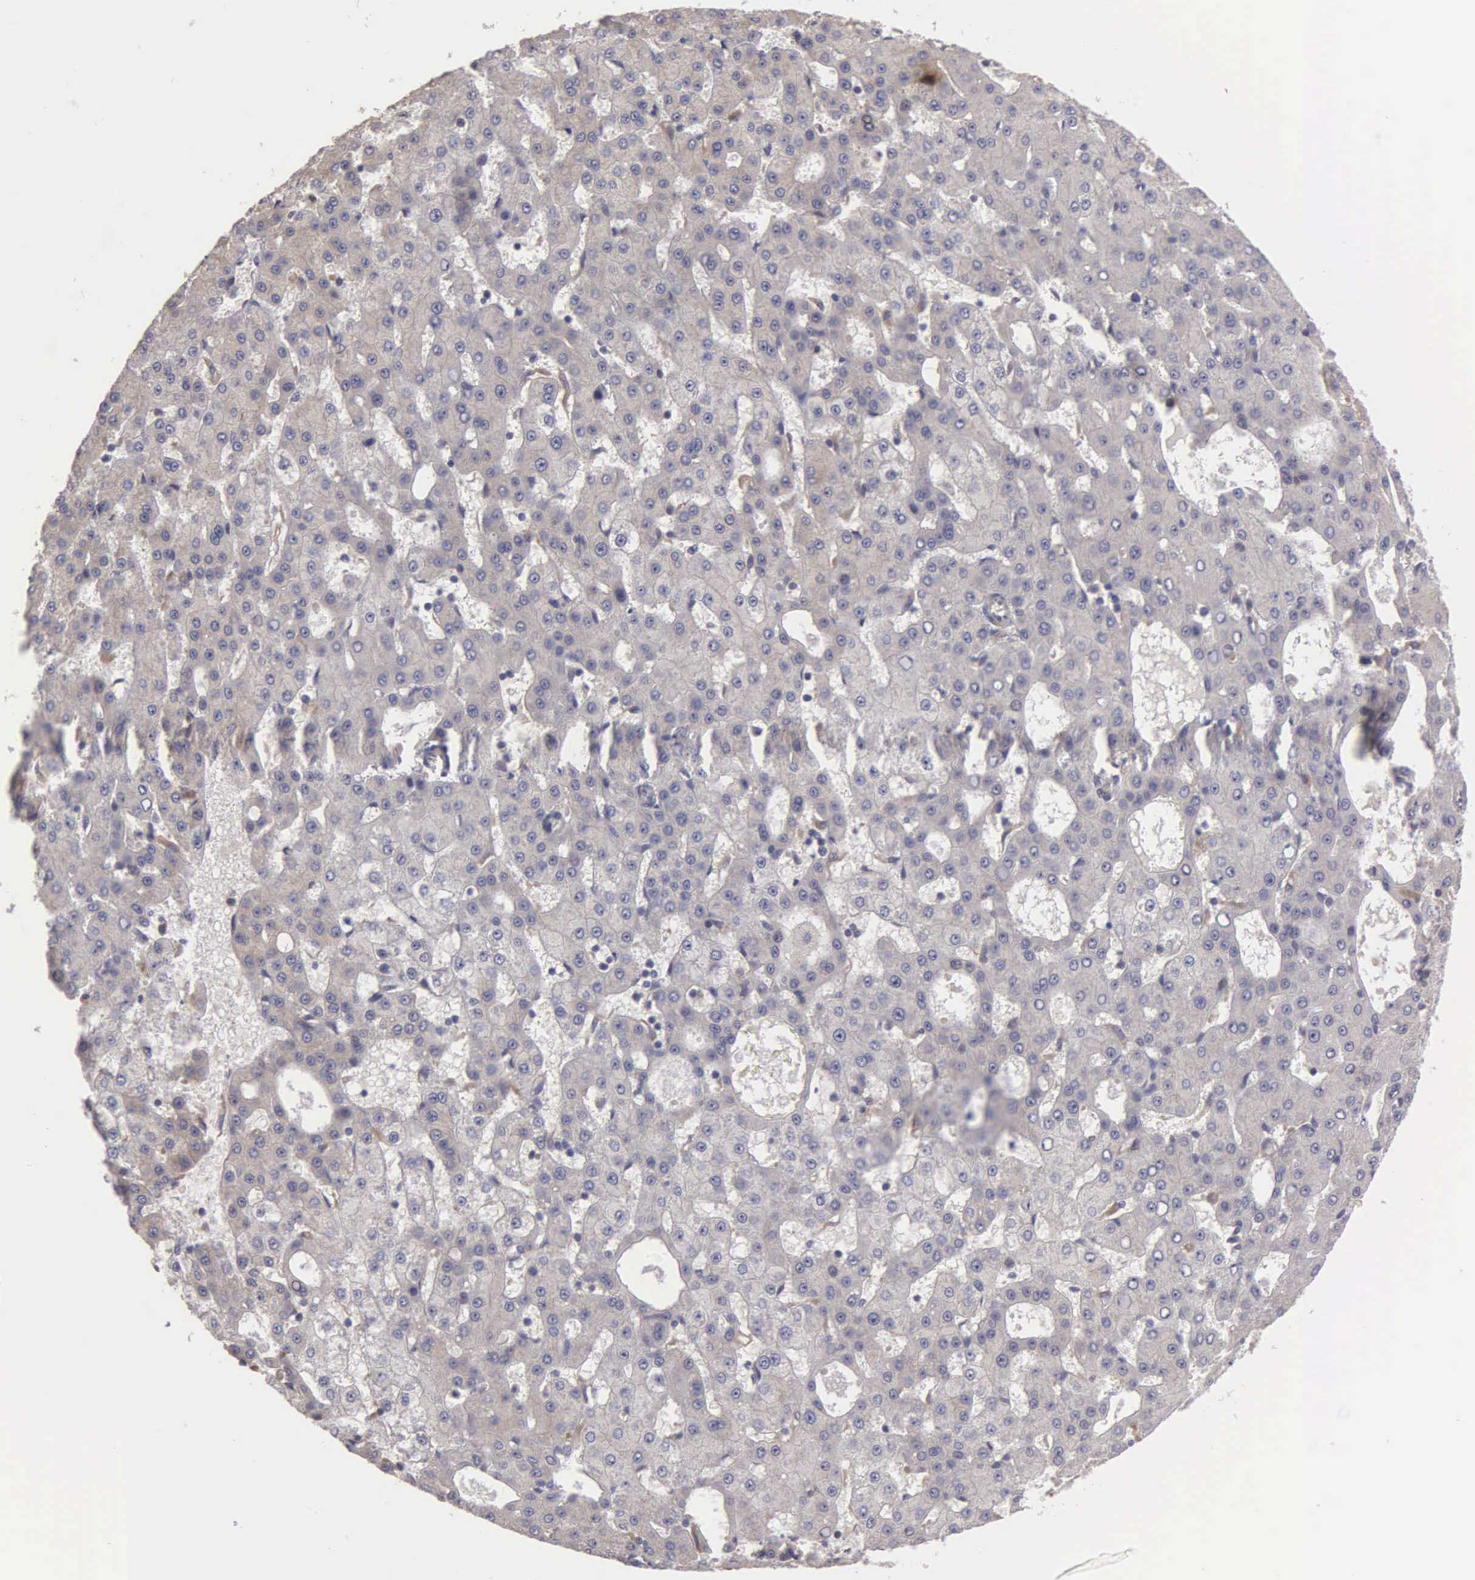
{"staining": {"intensity": "negative", "quantity": "none", "location": "none"}, "tissue": "liver cancer", "cell_type": "Tumor cells", "image_type": "cancer", "snomed": [{"axis": "morphology", "description": "Carcinoma, Hepatocellular, NOS"}, {"axis": "topography", "description": "Liver"}], "caption": "A histopathology image of liver cancer (hepatocellular carcinoma) stained for a protein exhibits no brown staining in tumor cells.", "gene": "RTL10", "patient": {"sex": "male", "age": 47}}